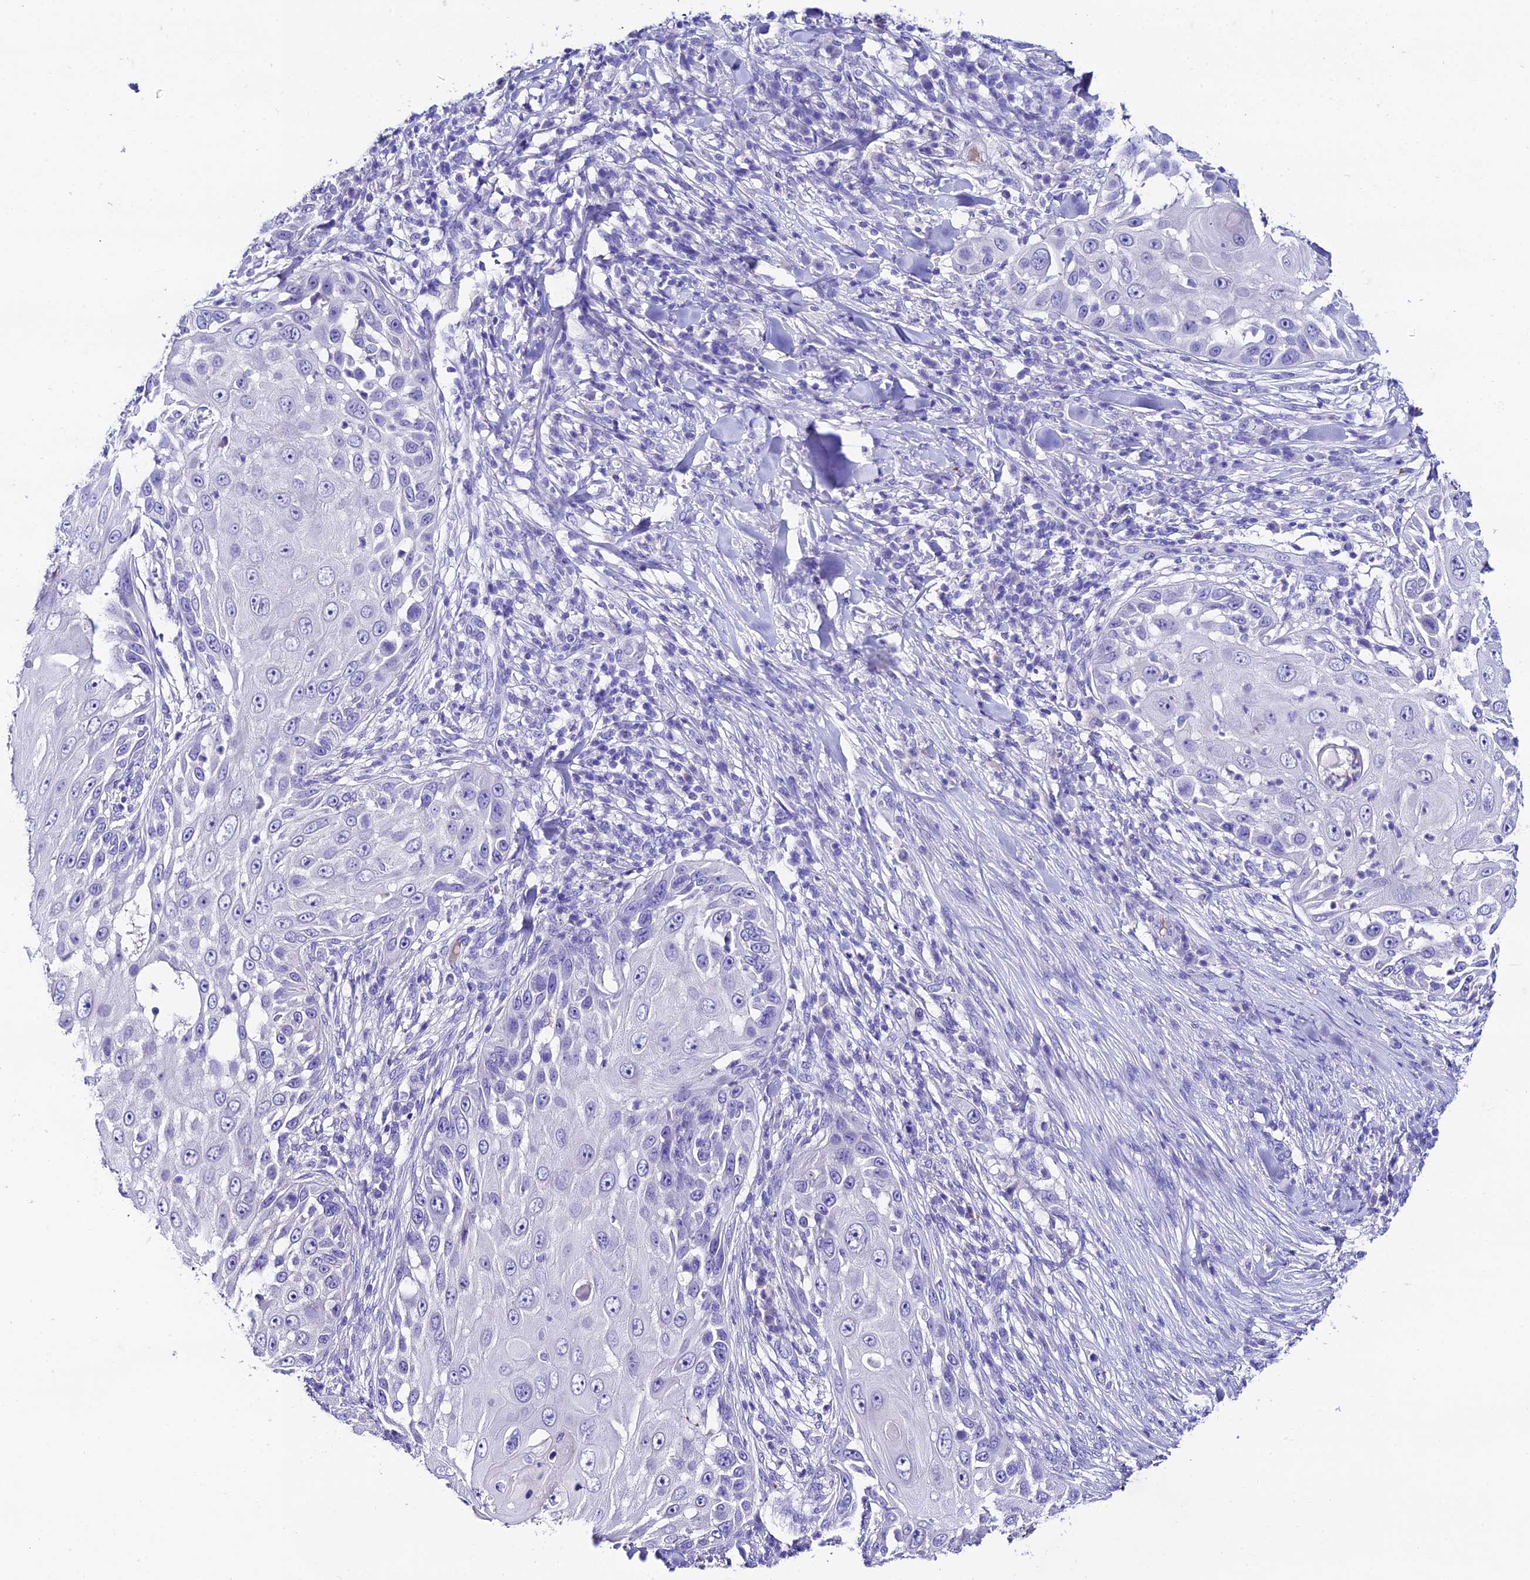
{"staining": {"intensity": "negative", "quantity": "none", "location": "none"}, "tissue": "skin cancer", "cell_type": "Tumor cells", "image_type": "cancer", "snomed": [{"axis": "morphology", "description": "Squamous cell carcinoma, NOS"}, {"axis": "topography", "description": "Skin"}], "caption": "Immunohistochemistry (IHC) of skin cancer (squamous cell carcinoma) displays no positivity in tumor cells. (DAB immunohistochemistry (IHC), high magnification).", "gene": "NLRP6", "patient": {"sex": "female", "age": 44}}